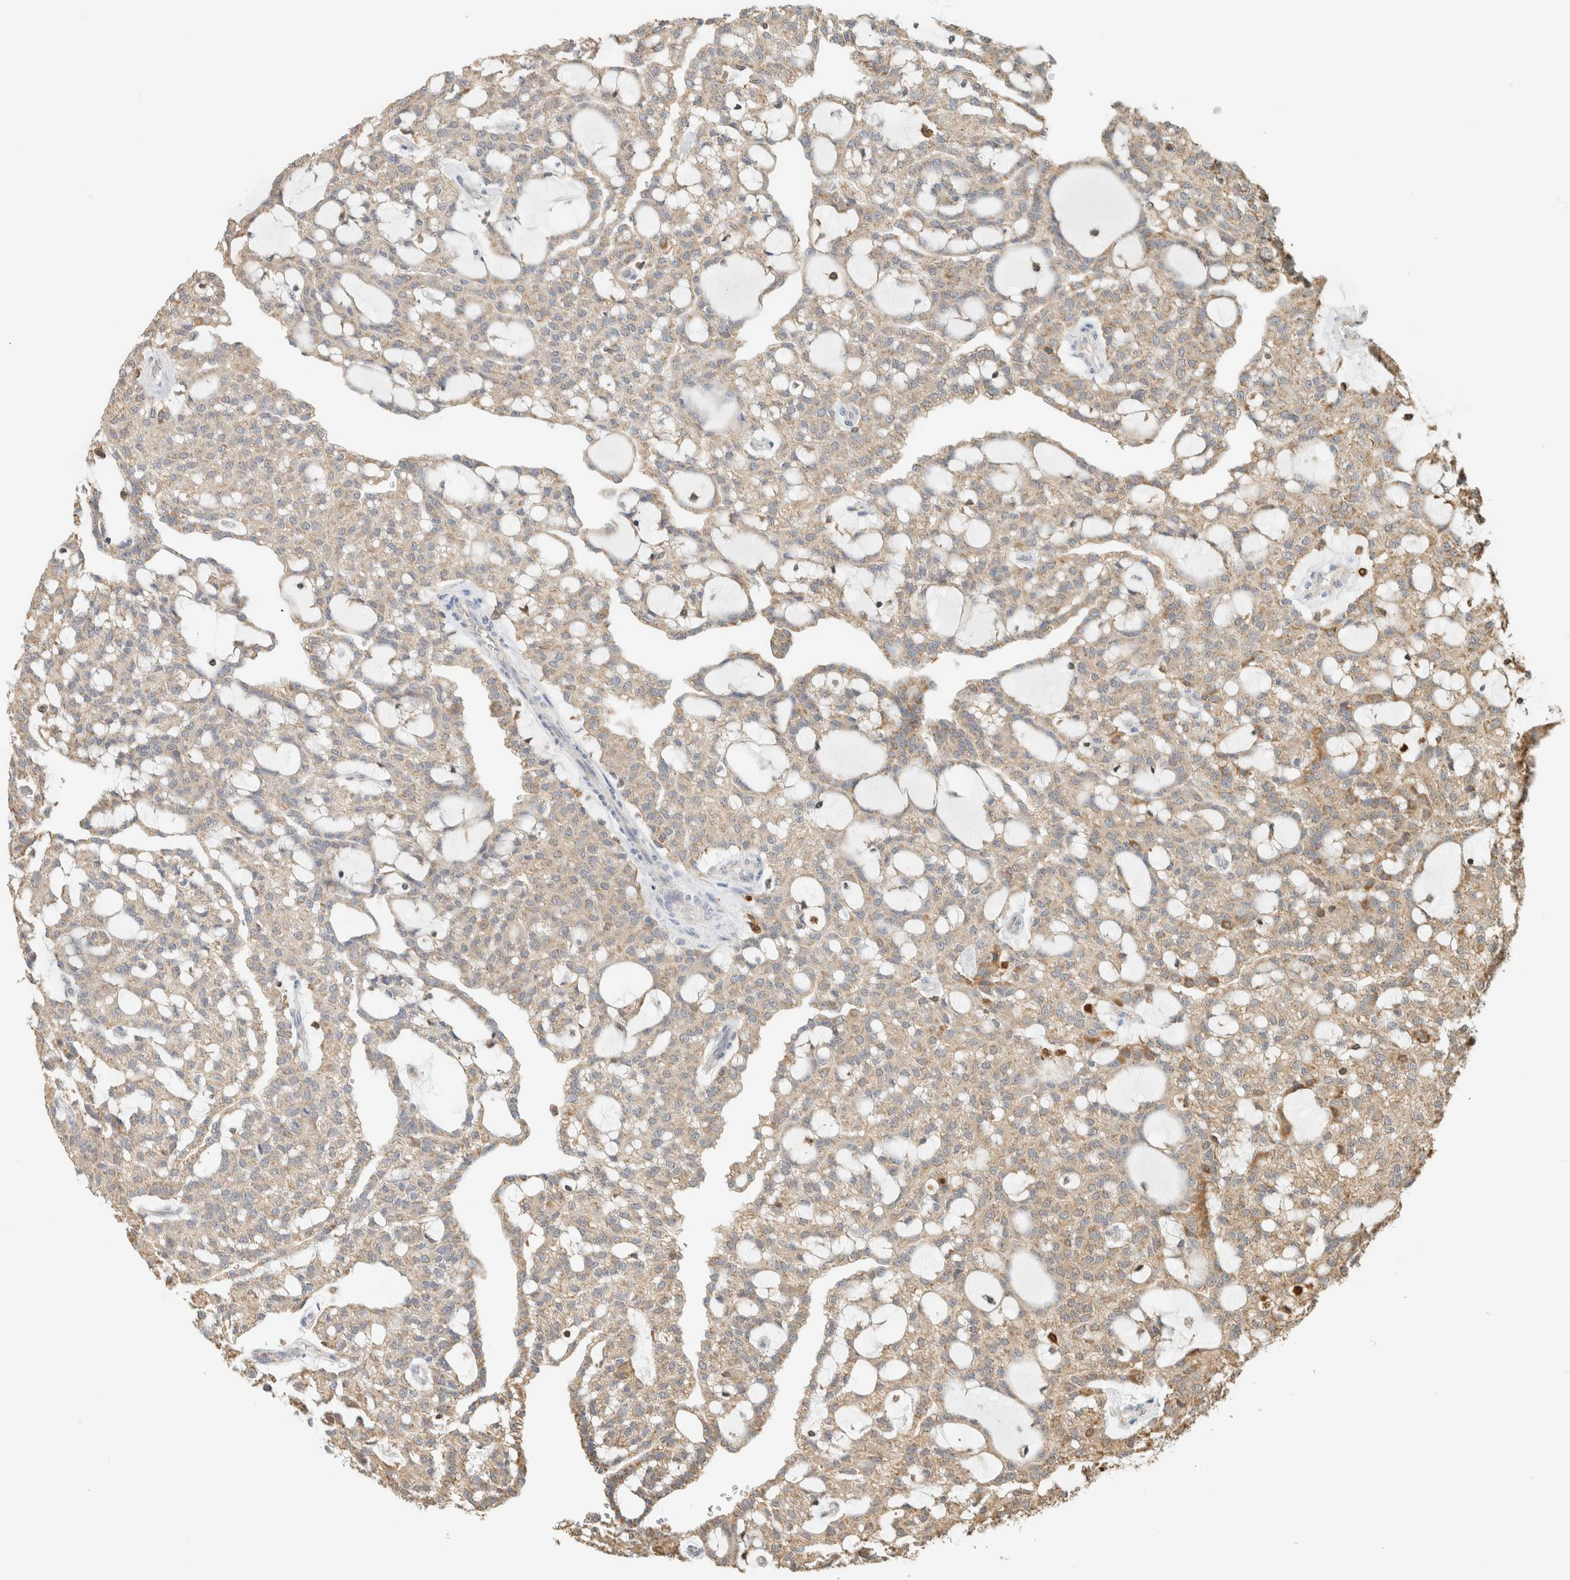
{"staining": {"intensity": "weak", "quantity": ">75%", "location": "cytoplasmic/membranous"}, "tissue": "renal cancer", "cell_type": "Tumor cells", "image_type": "cancer", "snomed": [{"axis": "morphology", "description": "Adenocarcinoma, NOS"}, {"axis": "topography", "description": "Kidney"}], "caption": "Immunohistochemistry (DAB) staining of adenocarcinoma (renal) reveals weak cytoplasmic/membranous protein staining in approximately >75% of tumor cells.", "gene": "CAPG", "patient": {"sex": "male", "age": 63}}